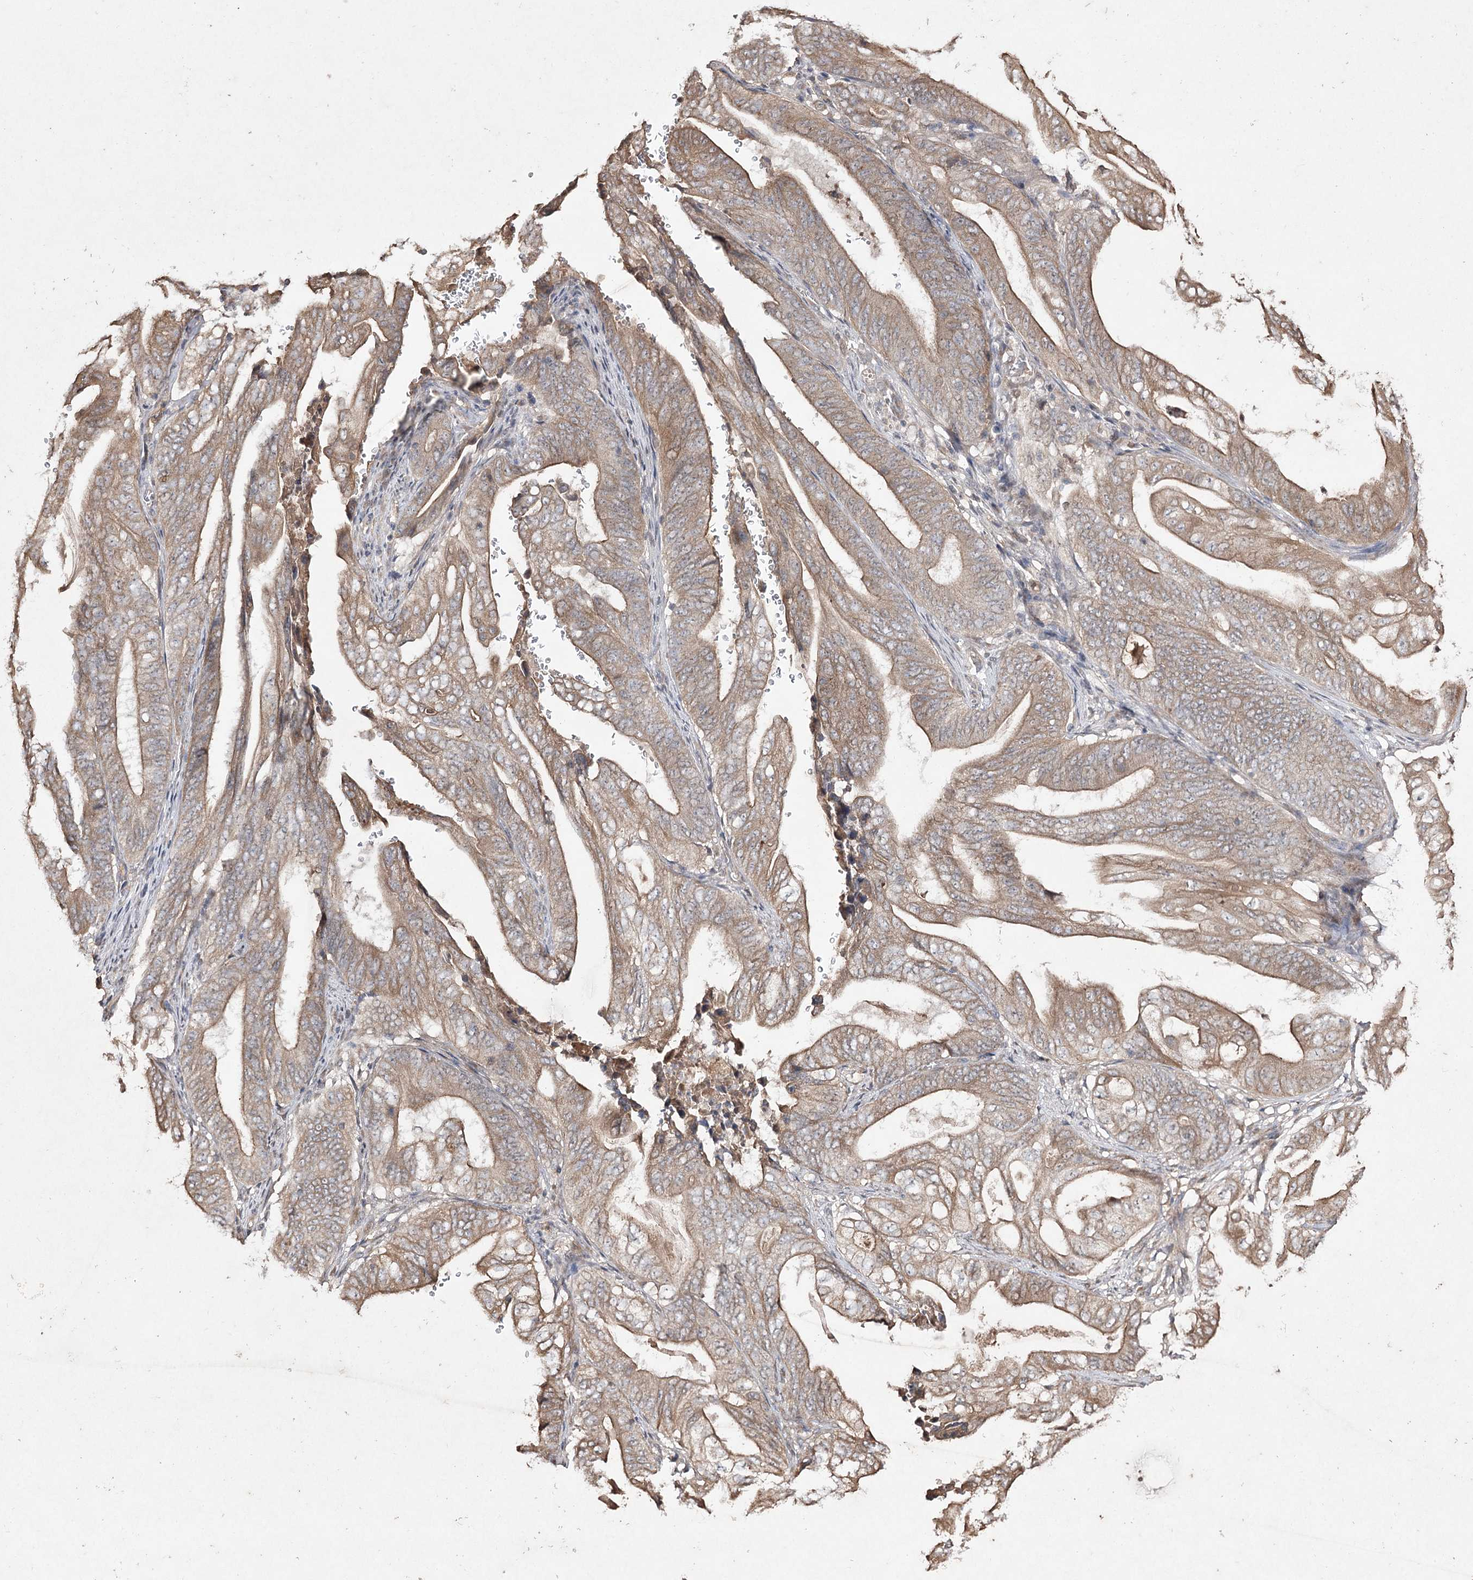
{"staining": {"intensity": "moderate", "quantity": ">75%", "location": "cytoplasmic/membranous"}, "tissue": "stomach cancer", "cell_type": "Tumor cells", "image_type": "cancer", "snomed": [{"axis": "morphology", "description": "Adenocarcinoma, NOS"}, {"axis": "topography", "description": "Stomach"}], "caption": "Immunohistochemistry (IHC) photomicrograph of neoplastic tissue: adenocarcinoma (stomach) stained using immunohistochemistry (IHC) shows medium levels of moderate protein expression localized specifically in the cytoplasmic/membranous of tumor cells, appearing as a cytoplasmic/membranous brown color.", "gene": "FANCL", "patient": {"sex": "female", "age": 73}}